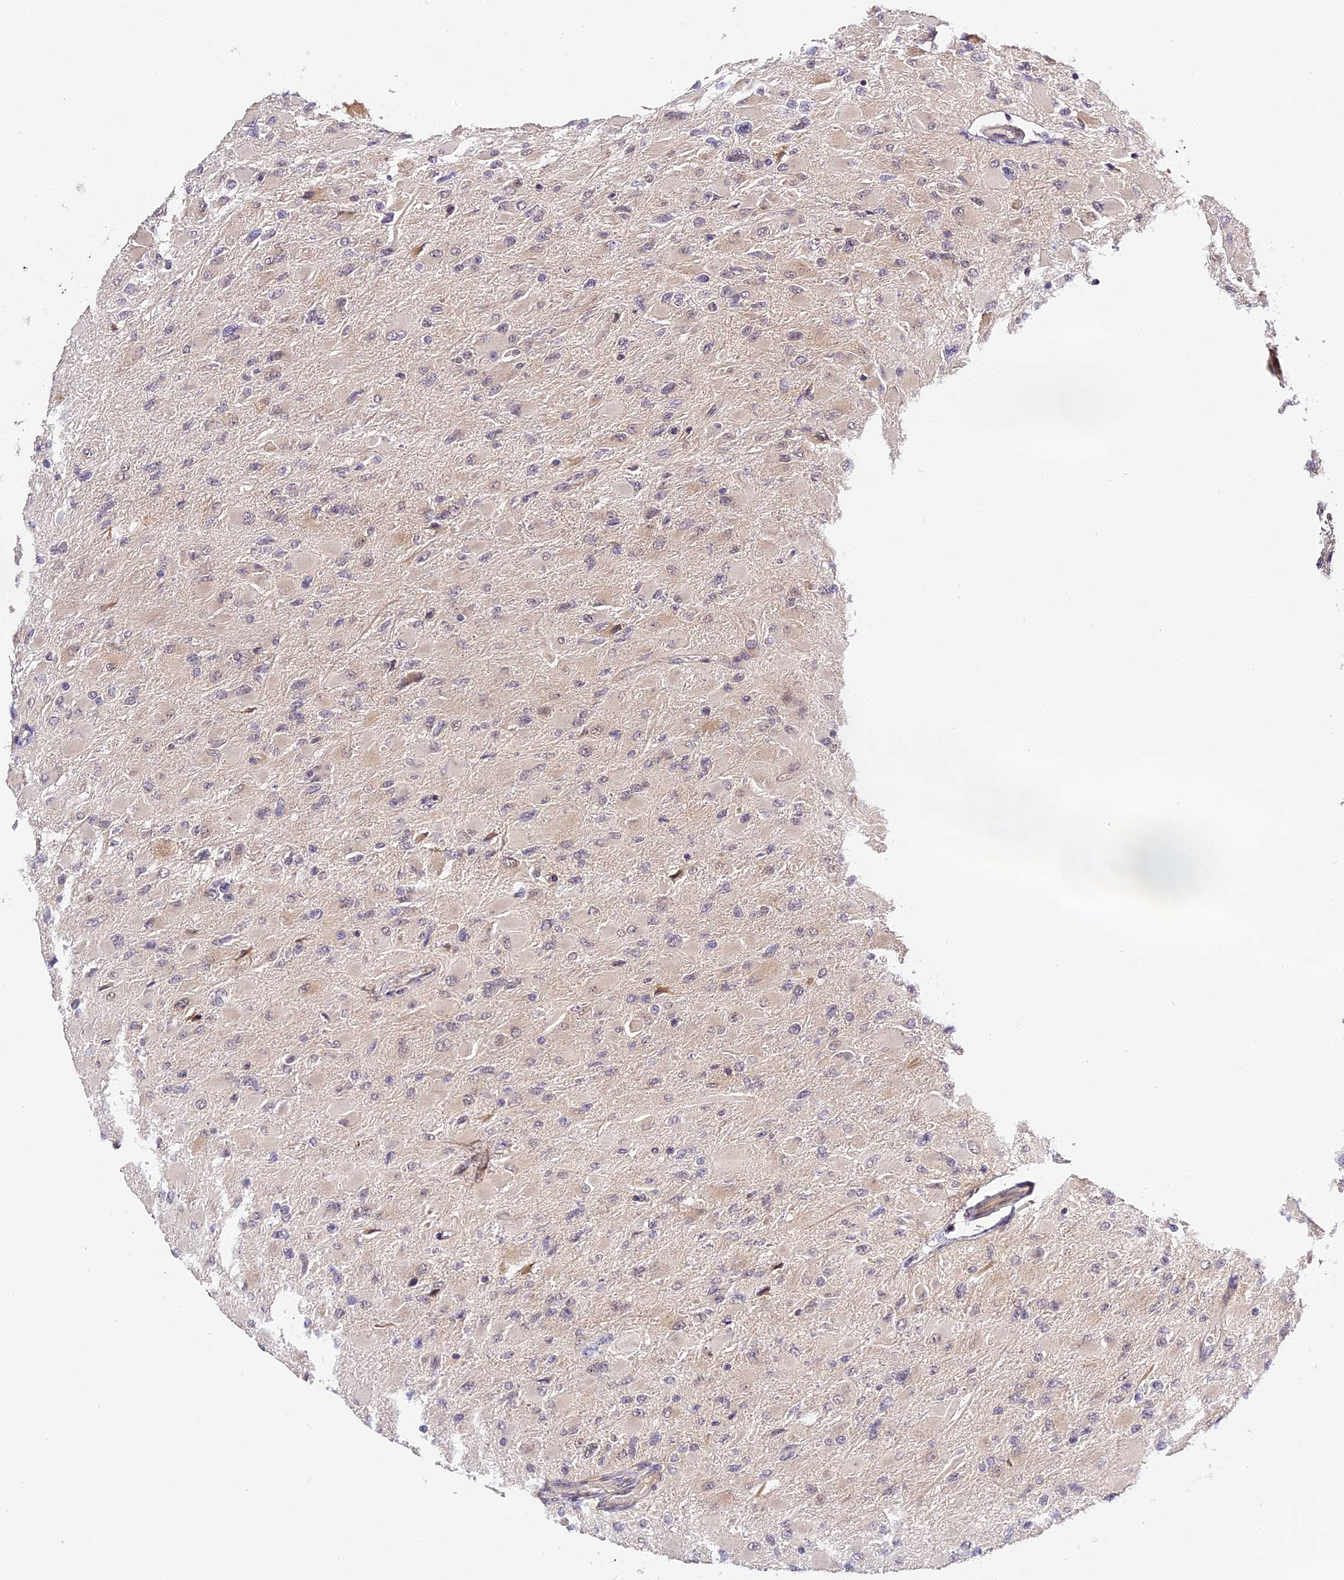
{"staining": {"intensity": "negative", "quantity": "none", "location": "none"}, "tissue": "glioma", "cell_type": "Tumor cells", "image_type": "cancer", "snomed": [{"axis": "morphology", "description": "Glioma, malignant, High grade"}, {"axis": "topography", "description": "Cerebral cortex"}], "caption": "Human glioma stained for a protein using immunohistochemistry demonstrates no staining in tumor cells.", "gene": "IMPACT", "patient": {"sex": "female", "age": 36}}